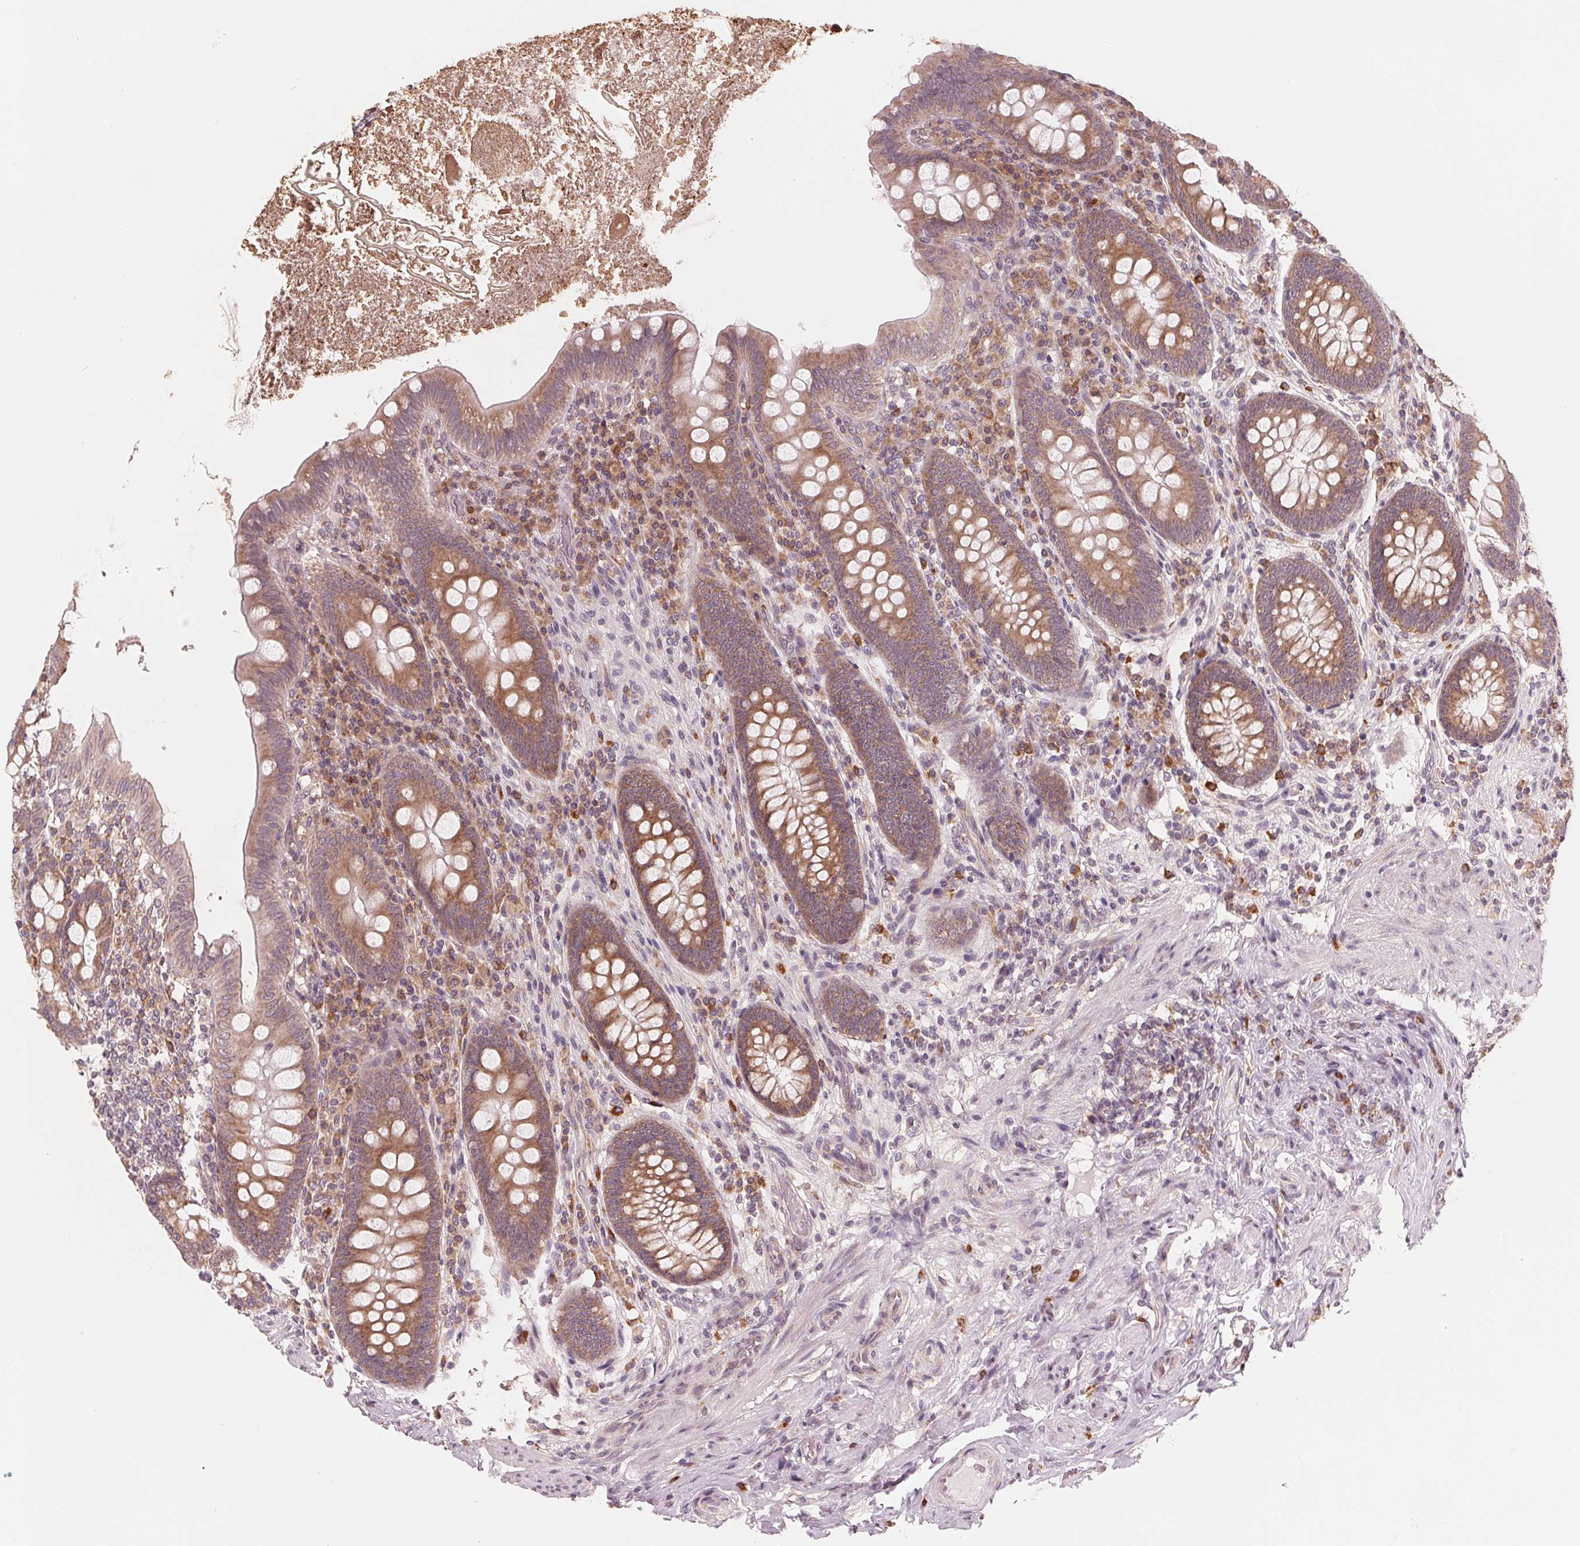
{"staining": {"intensity": "moderate", "quantity": ">75%", "location": "cytoplasmic/membranous"}, "tissue": "appendix", "cell_type": "Glandular cells", "image_type": "normal", "snomed": [{"axis": "morphology", "description": "Normal tissue, NOS"}, {"axis": "topography", "description": "Appendix"}], "caption": "Appendix stained with DAB IHC displays medium levels of moderate cytoplasmic/membranous positivity in approximately >75% of glandular cells.", "gene": "GIGYF2", "patient": {"sex": "male", "age": 71}}